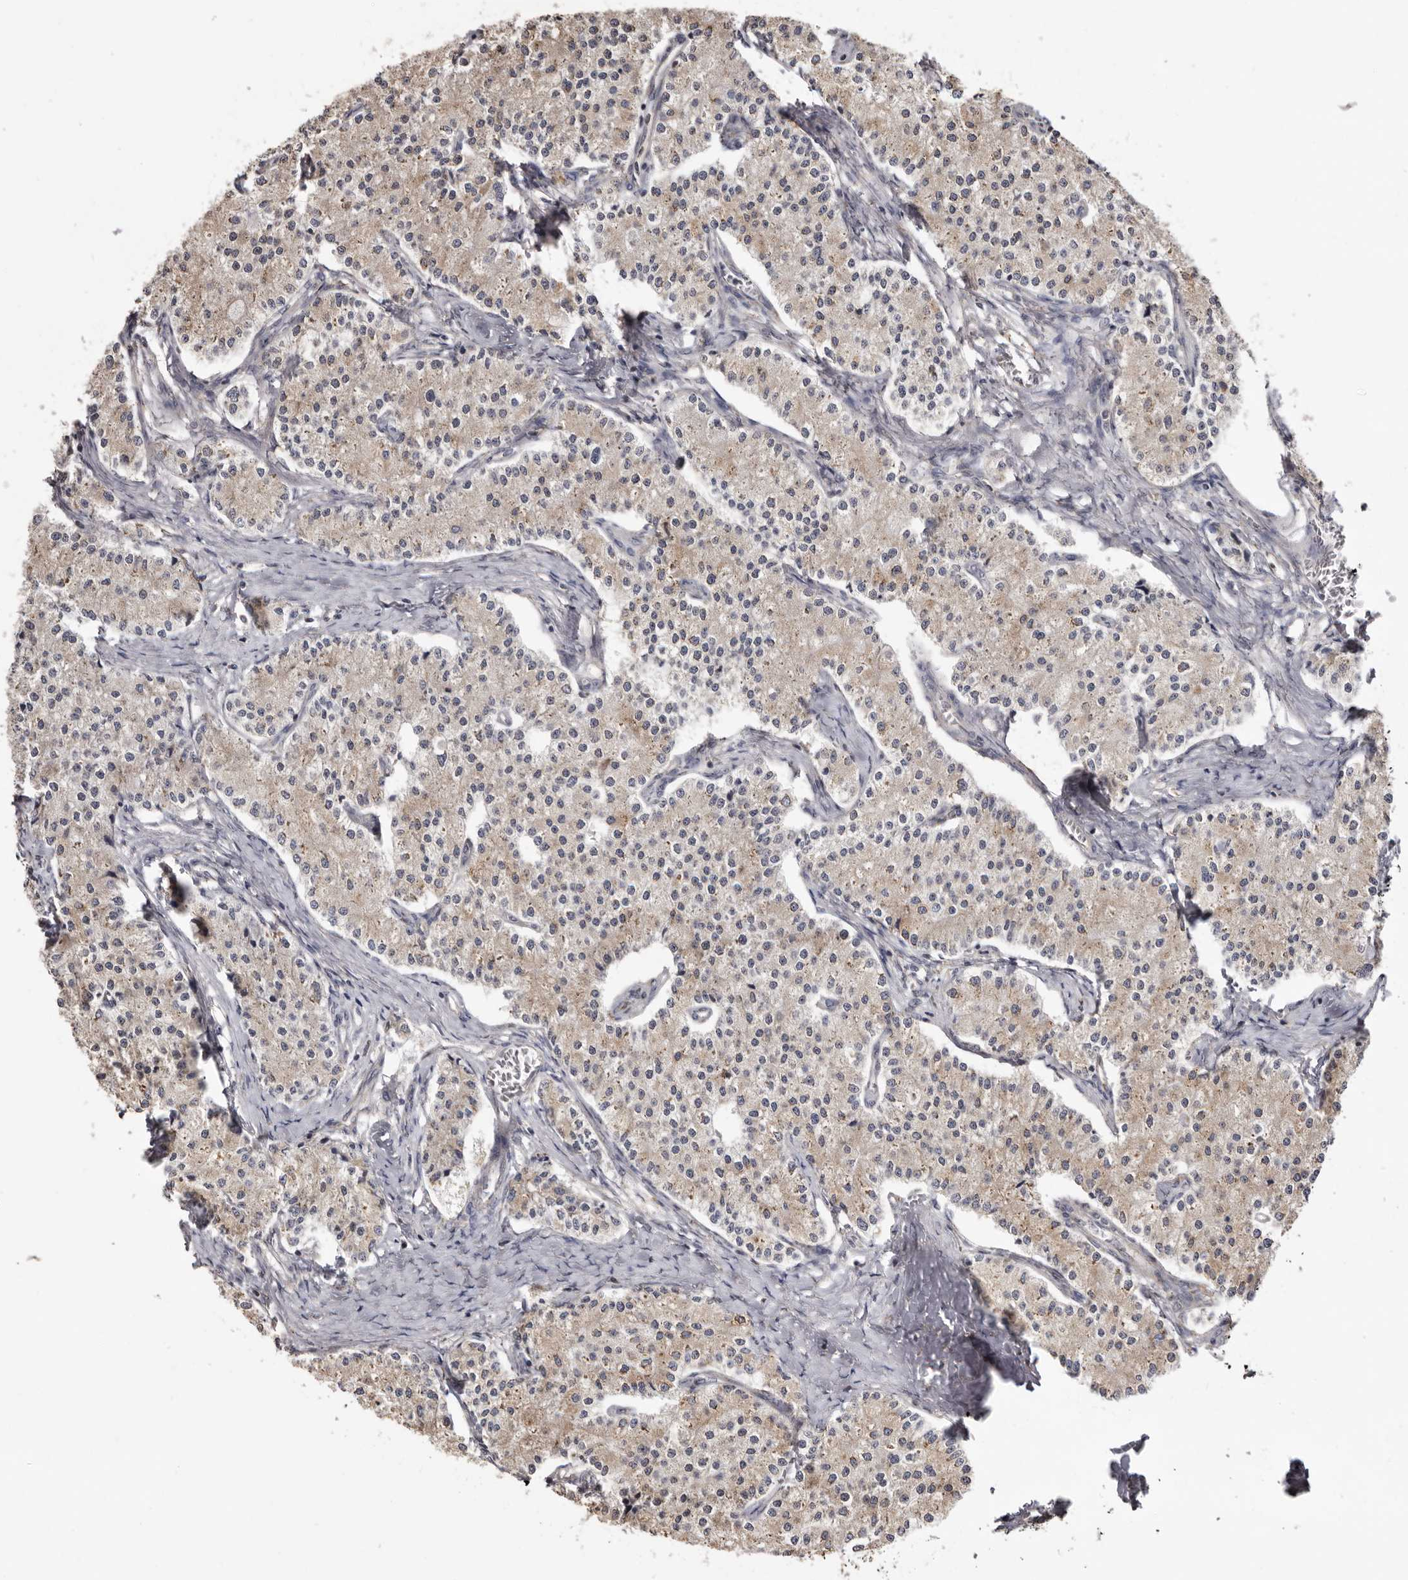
{"staining": {"intensity": "weak", "quantity": ">75%", "location": "cytoplasmic/membranous"}, "tissue": "carcinoid", "cell_type": "Tumor cells", "image_type": "cancer", "snomed": [{"axis": "morphology", "description": "Carcinoid, malignant, NOS"}, {"axis": "topography", "description": "Colon"}], "caption": "Immunohistochemical staining of carcinoid (malignant) reveals low levels of weak cytoplasmic/membranous protein expression in approximately >75% of tumor cells. Using DAB (3,3'-diaminobenzidine) (brown) and hematoxylin (blue) stains, captured at high magnification using brightfield microscopy.", "gene": "PIGX", "patient": {"sex": "female", "age": 52}}